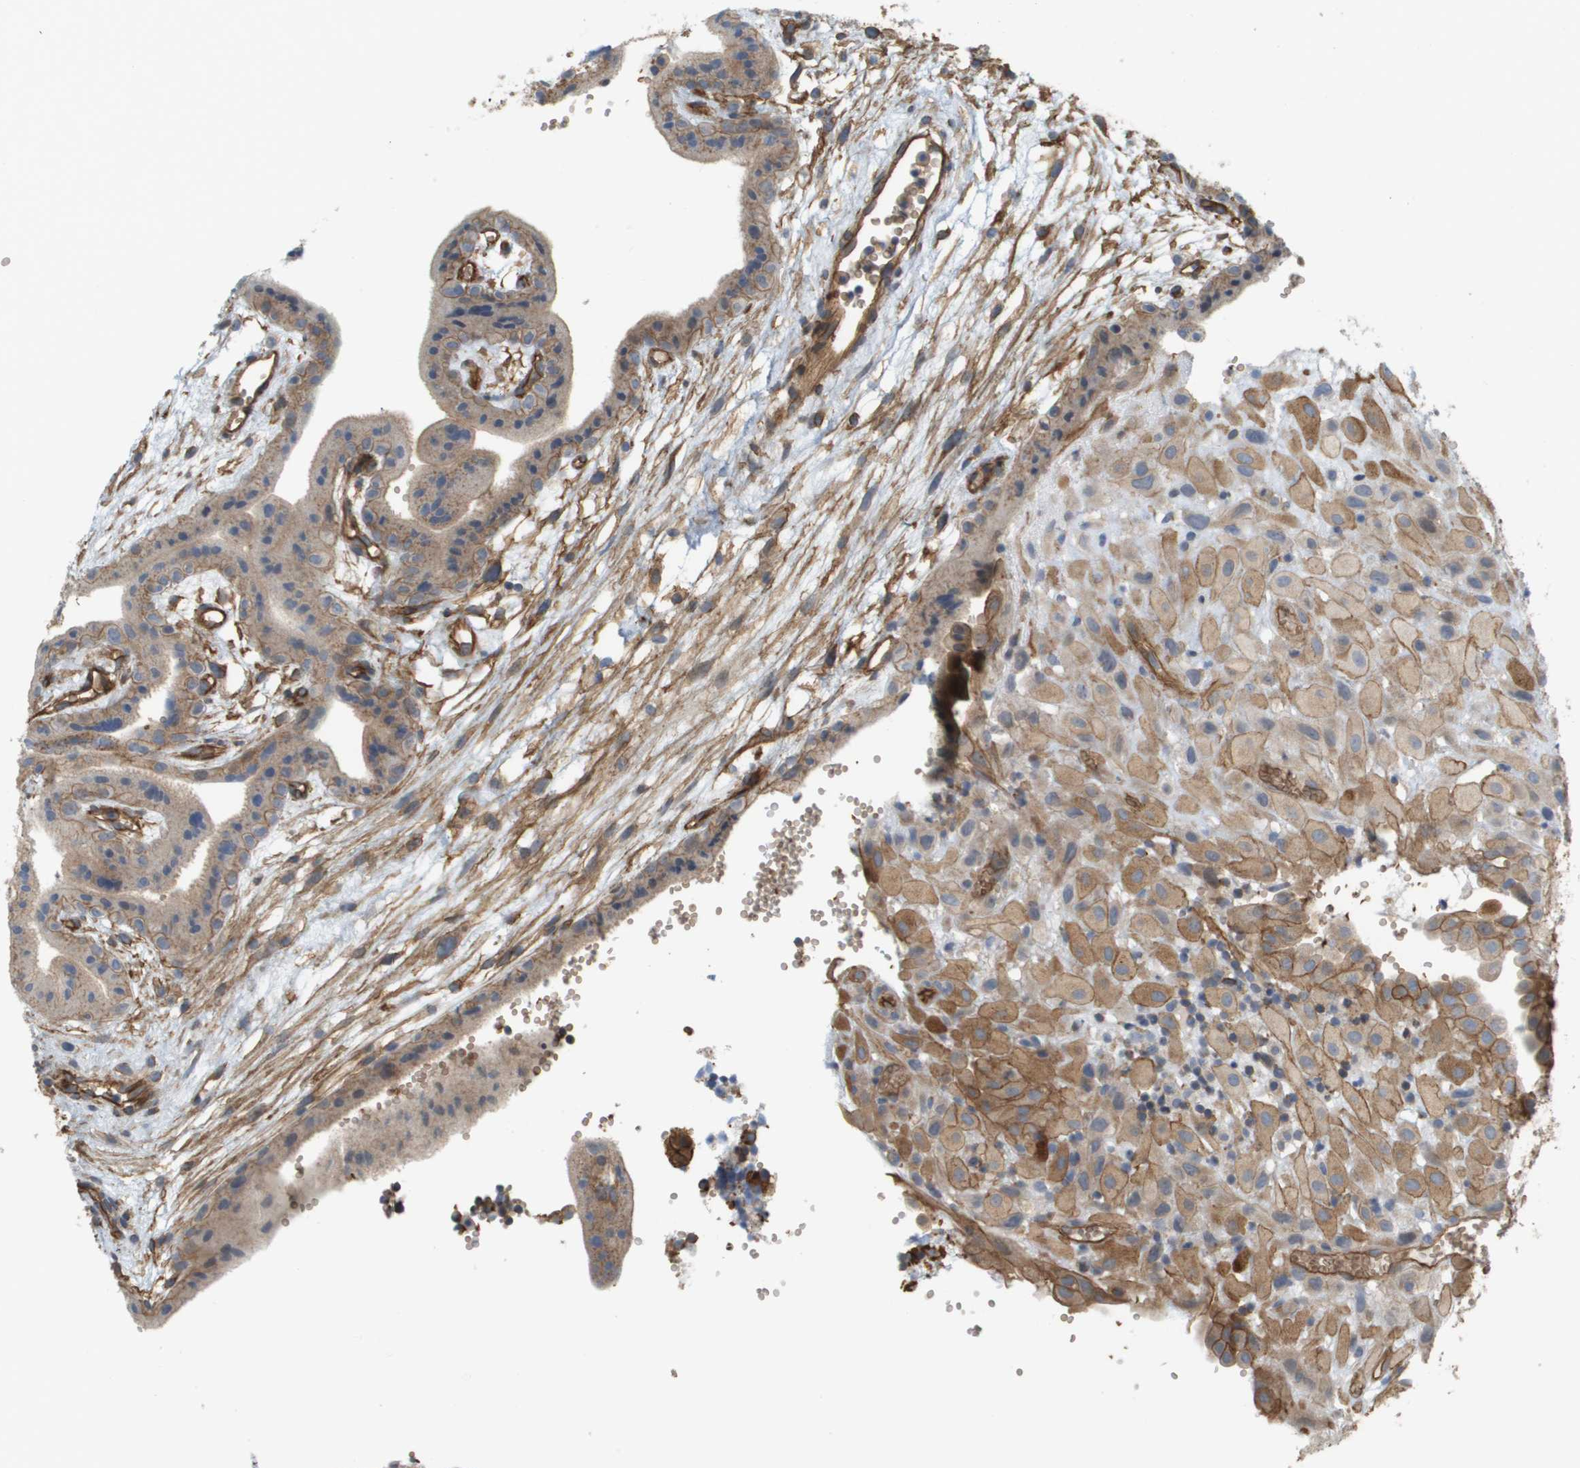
{"staining": {"intensity": "moderate", "quantity": ">75%", "location": "cytoplasmic/membranous"}, "tissue": "placenta", "cell_type": "Decidual cells", "image_type": "normal", "snomed": [{"axis": "morphology", "description": "Normal tissue, NOS"}, {"axis": "topography", "description": "Placenta"}], "caption": "The histopathology image exhibits staining of normal placenta, revealing moderate cytoplasmic/membranous protein staining (brown color) within decidual cells.", "gene": "SGMS2", "patient": {"sex": "female", "age": 18}}